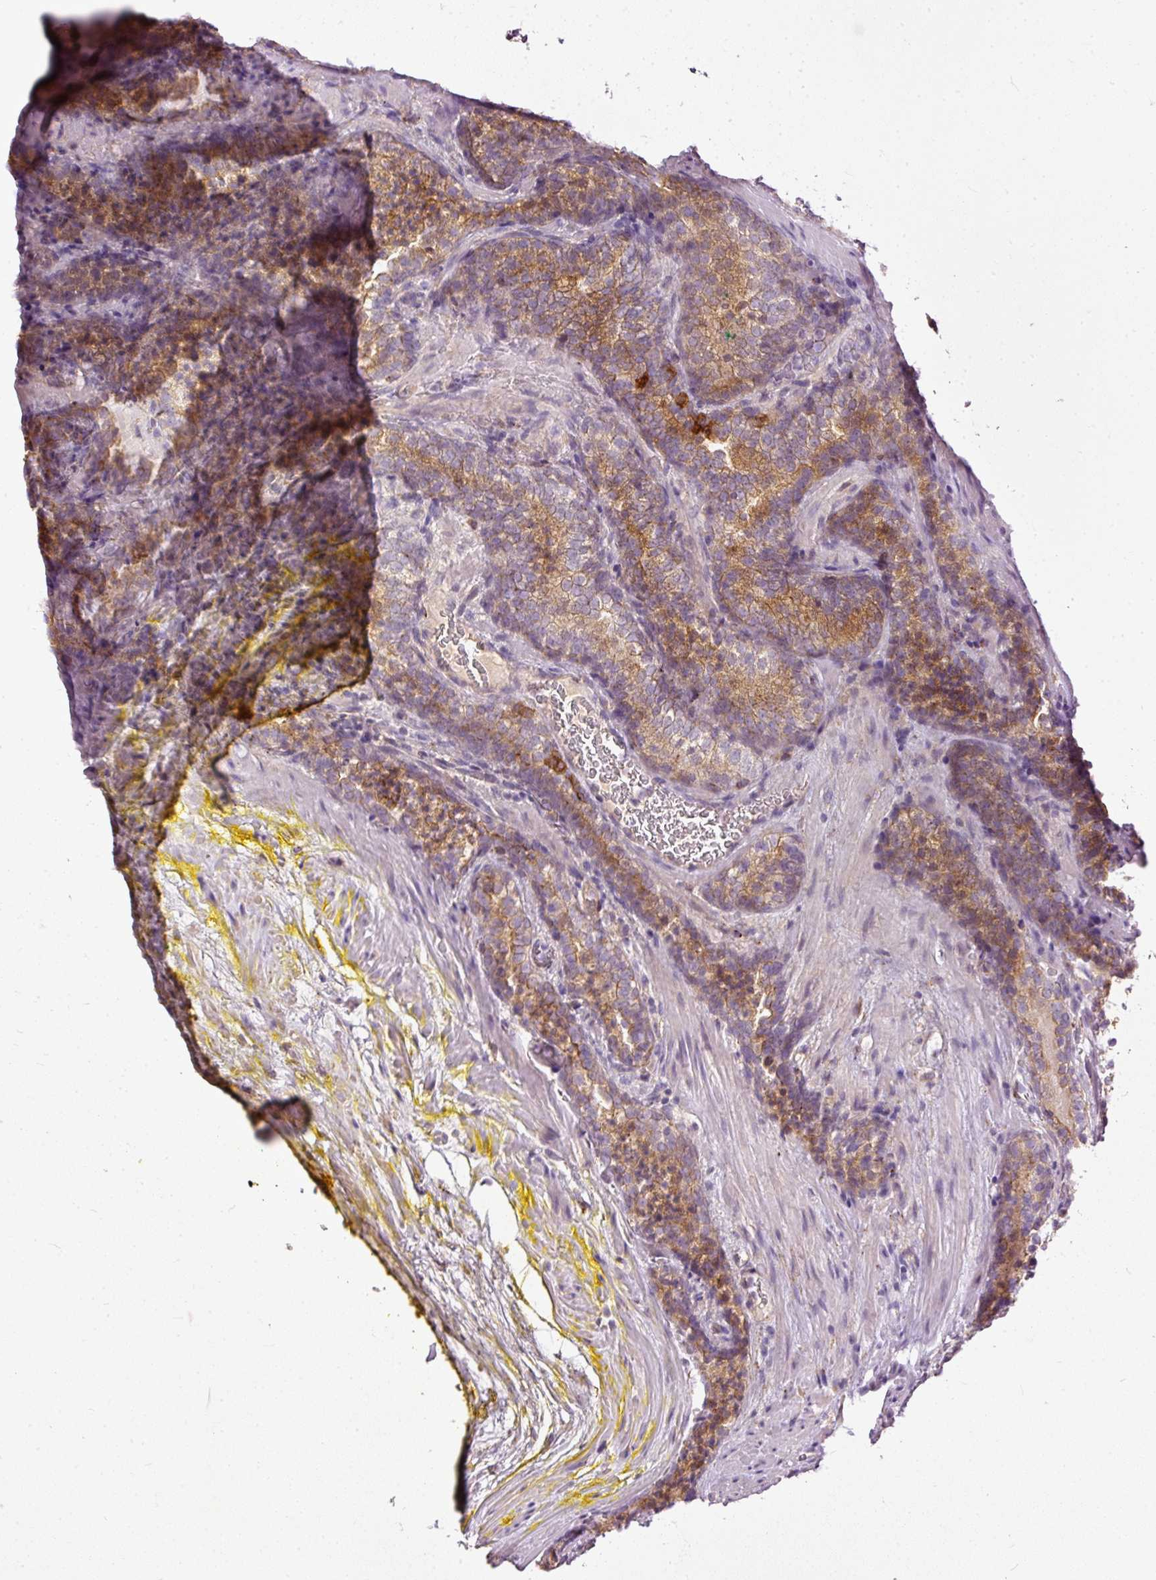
{"staining": {"intensity": "moderate", "quantity": ">75%", "location": "cytoplasmic/membranous"}, "tissue": "prostate cancer", "cell_type": "Tumor cells", "image_type": "cancer", "snomed": [{"axis": "morphology", "description": "Adenocarcinoma, Low grade"}, {"axis": "topography", "description": "Prostate"}], "caption": "Adenocarcinoma (low-grade) (prostate) stained with a brown dye demonstrates moderate cytoplasmic/membranous positive positivity in approximately >75% of tumor cells.", "gene": "PAQR9", "patient": {"sex": "male", "age": 58}}